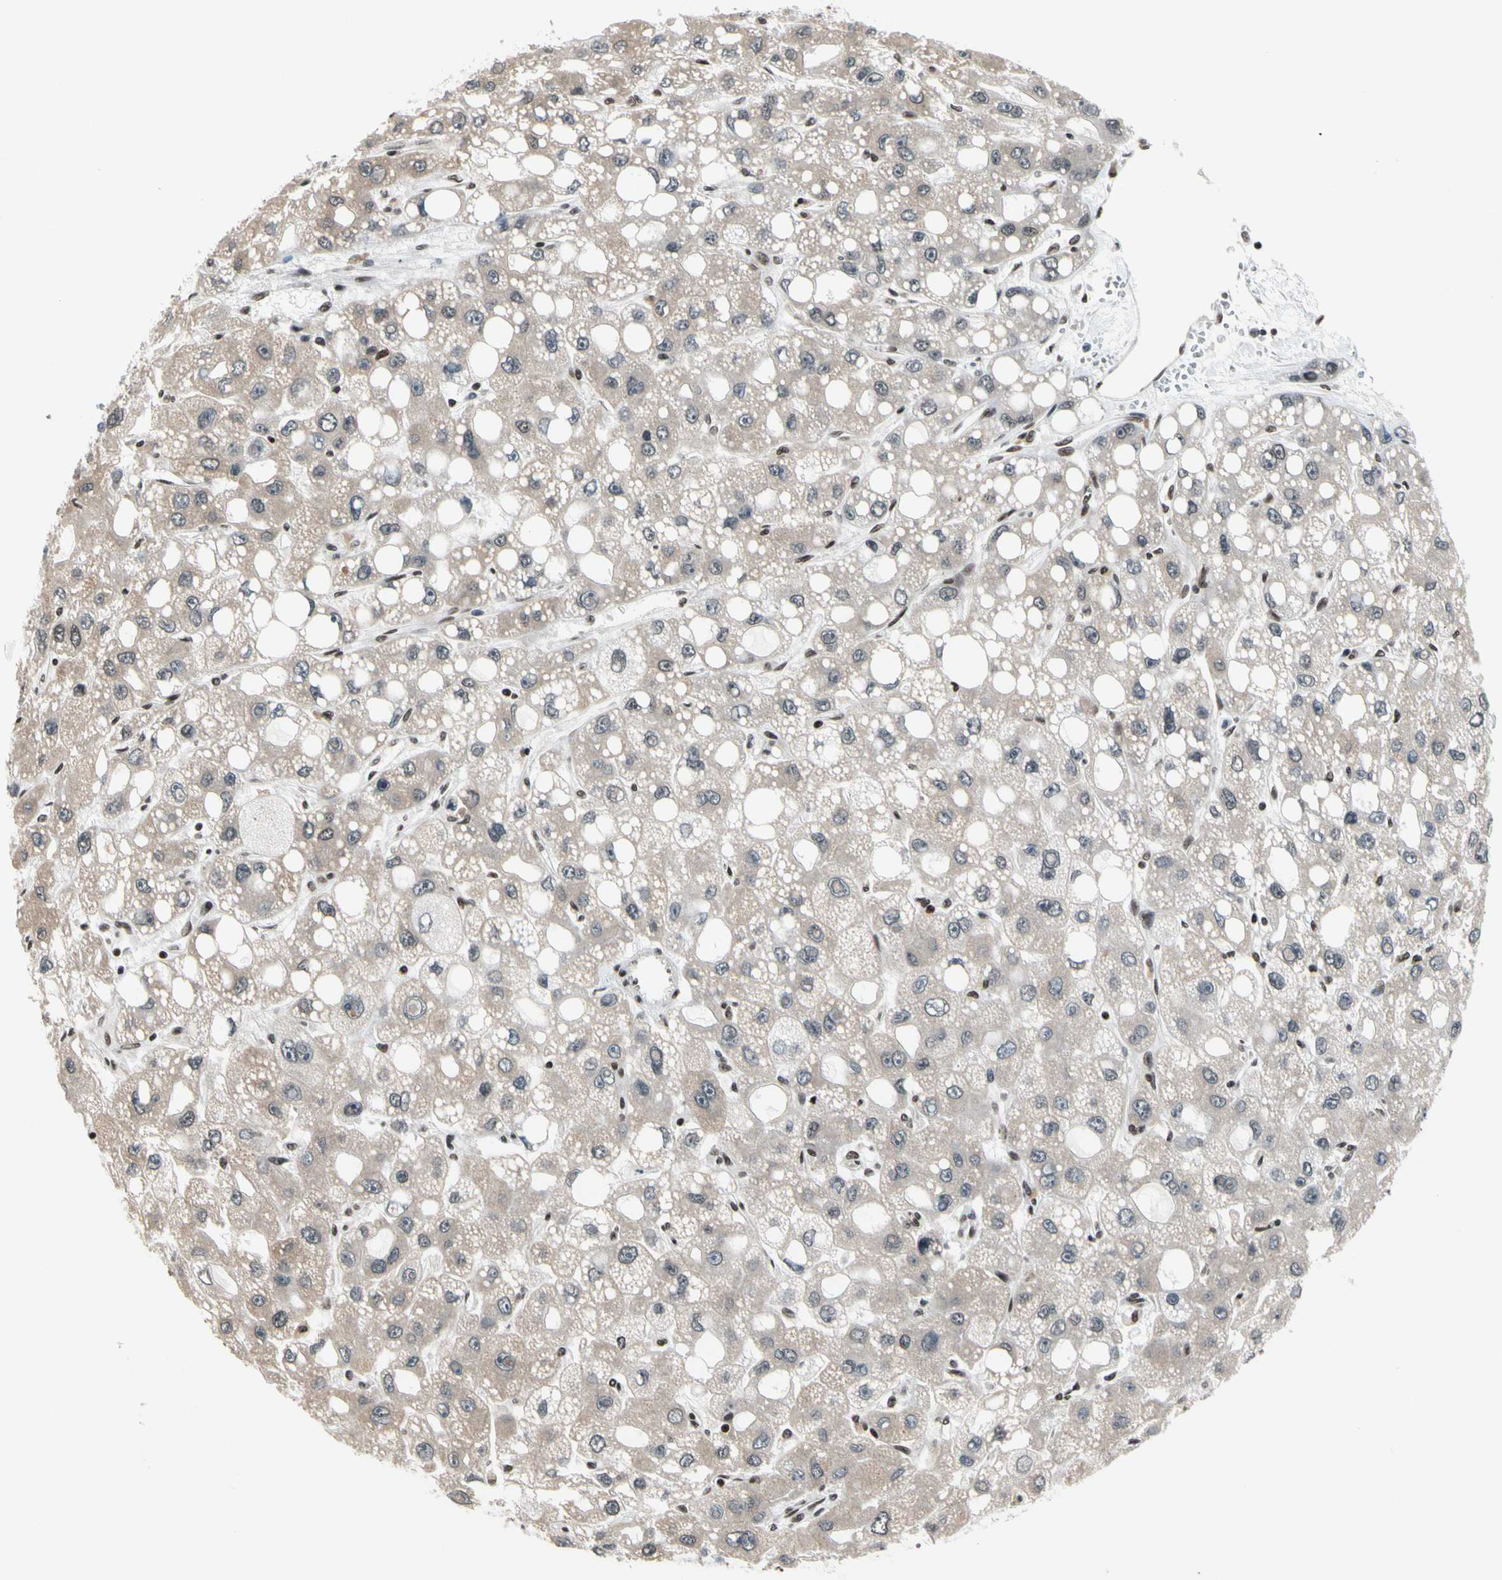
{"staining": {"intensity": "weak", "quantity": ">75%", "location": "cytoplasmic/membranous"}, "tissue": "liver cancer", "cell_type": "Tumor cells", "image_type": "cancer", "snomed": [{"axis": "morphology", "description": "Carcinoma, Hepatocellular, NOS"}, {"axis": "topography", "description": "Liver"}], "caption": "High-magnification brightfield microscopy of liver cancer stained with DAB (3,3'-diaminobenzidine) (brown) and counterstained with hematoxylin (blue). tumor cells exhibit weak cytoplasmic/membranous expression is appreciated in approximately>75% of cells. The staining was performed using DAB to visualize the protein expression in brown, while the nuclei were stained in blue with hematoxylin (Magnification: 20x).", "gene": "RECQL", "patient": {"sex": "male", "age": 55}}